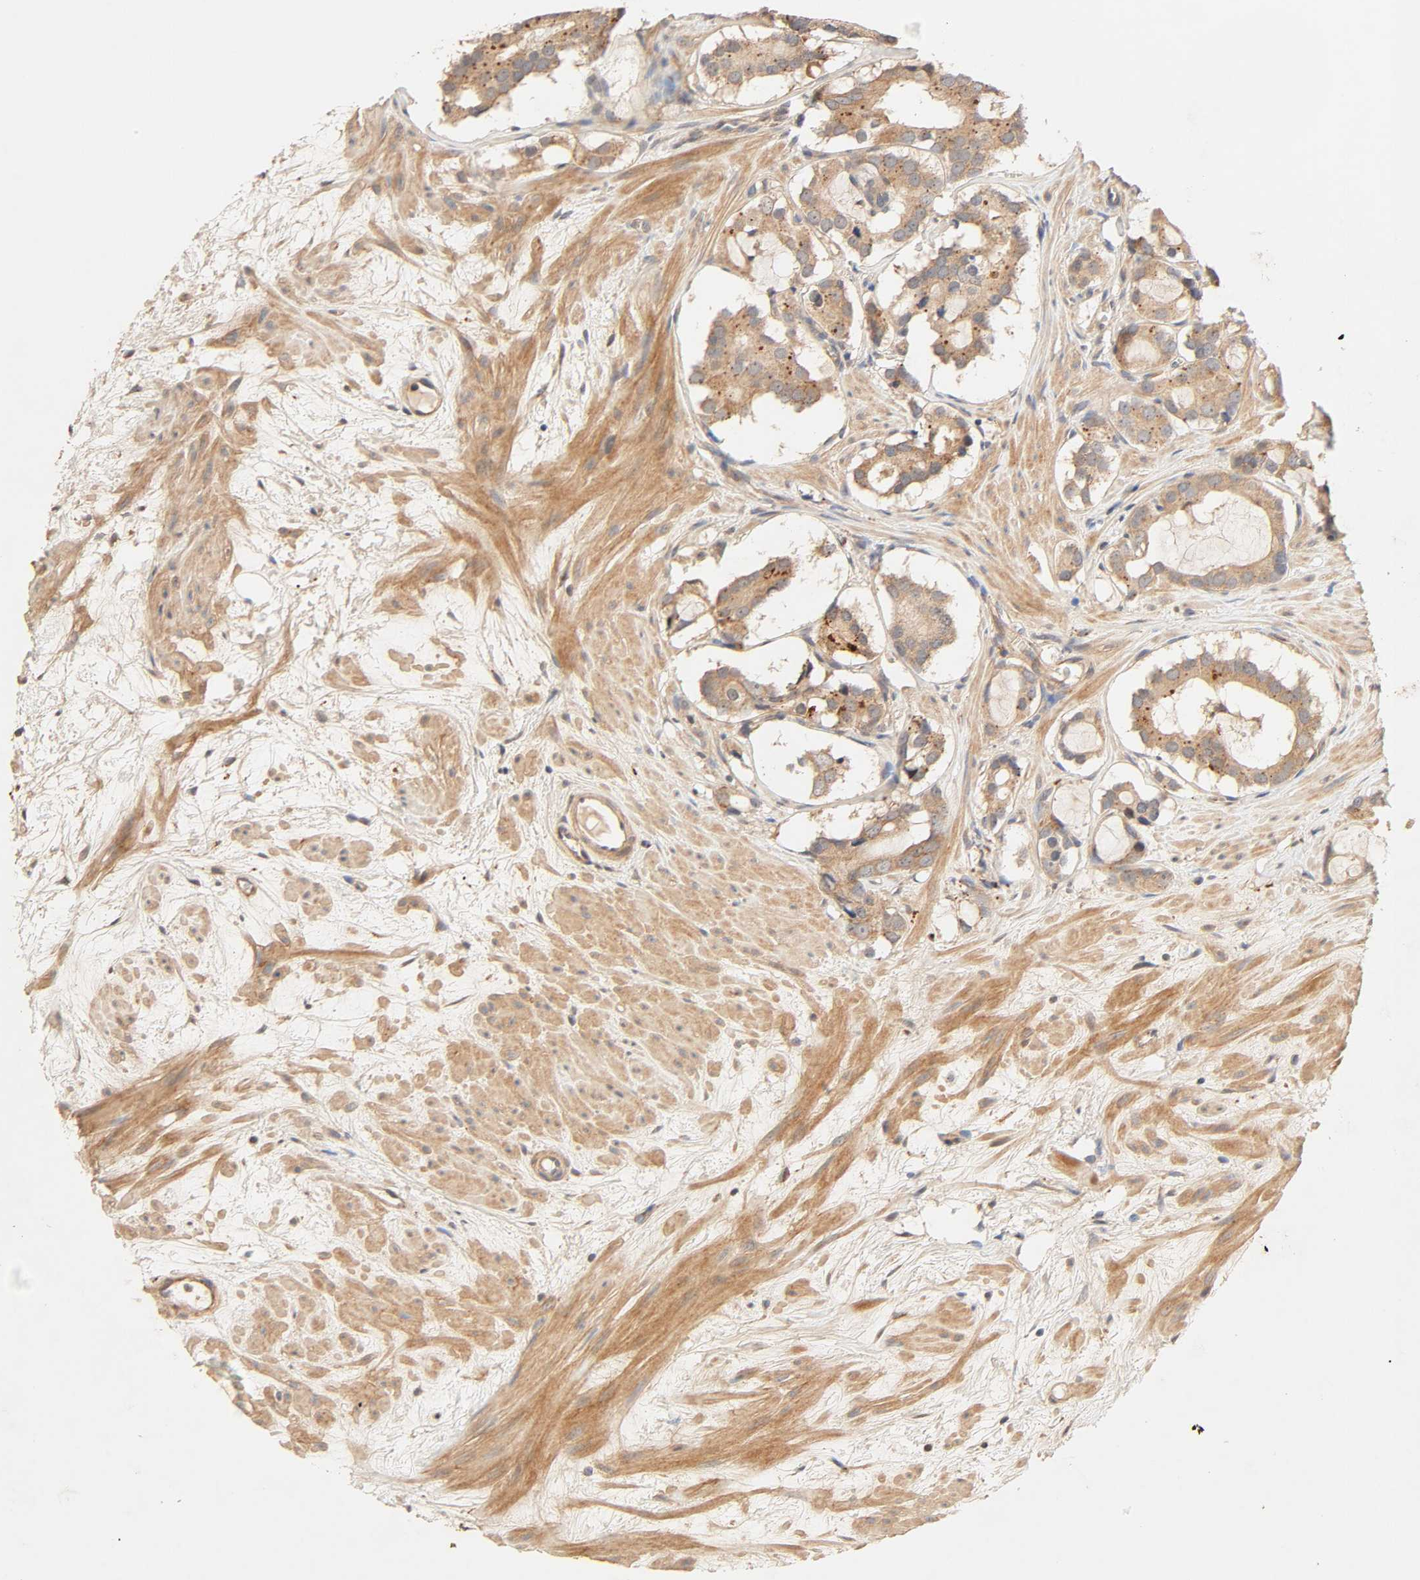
{"staining": {"intensity": "moderate", "quantity": ">75%", "location": "cytoplasmic/membranous"}, "tissue": "prostate cancer", "cell_type": "Tumor cells", "image_type": "cancer", "snomed": [{"axis": "morphology", "description": "Adenocarcinoma, Low grade"}, {"axis": "topography", "description": "Prostate"}], "caption": "Prostate adenocarcinoma (low-grade) stained with a protein marker reveals moderate staining in tumor cells.", "gene": "MAPK6", "patient": {"sex": "male", "age": 57}}